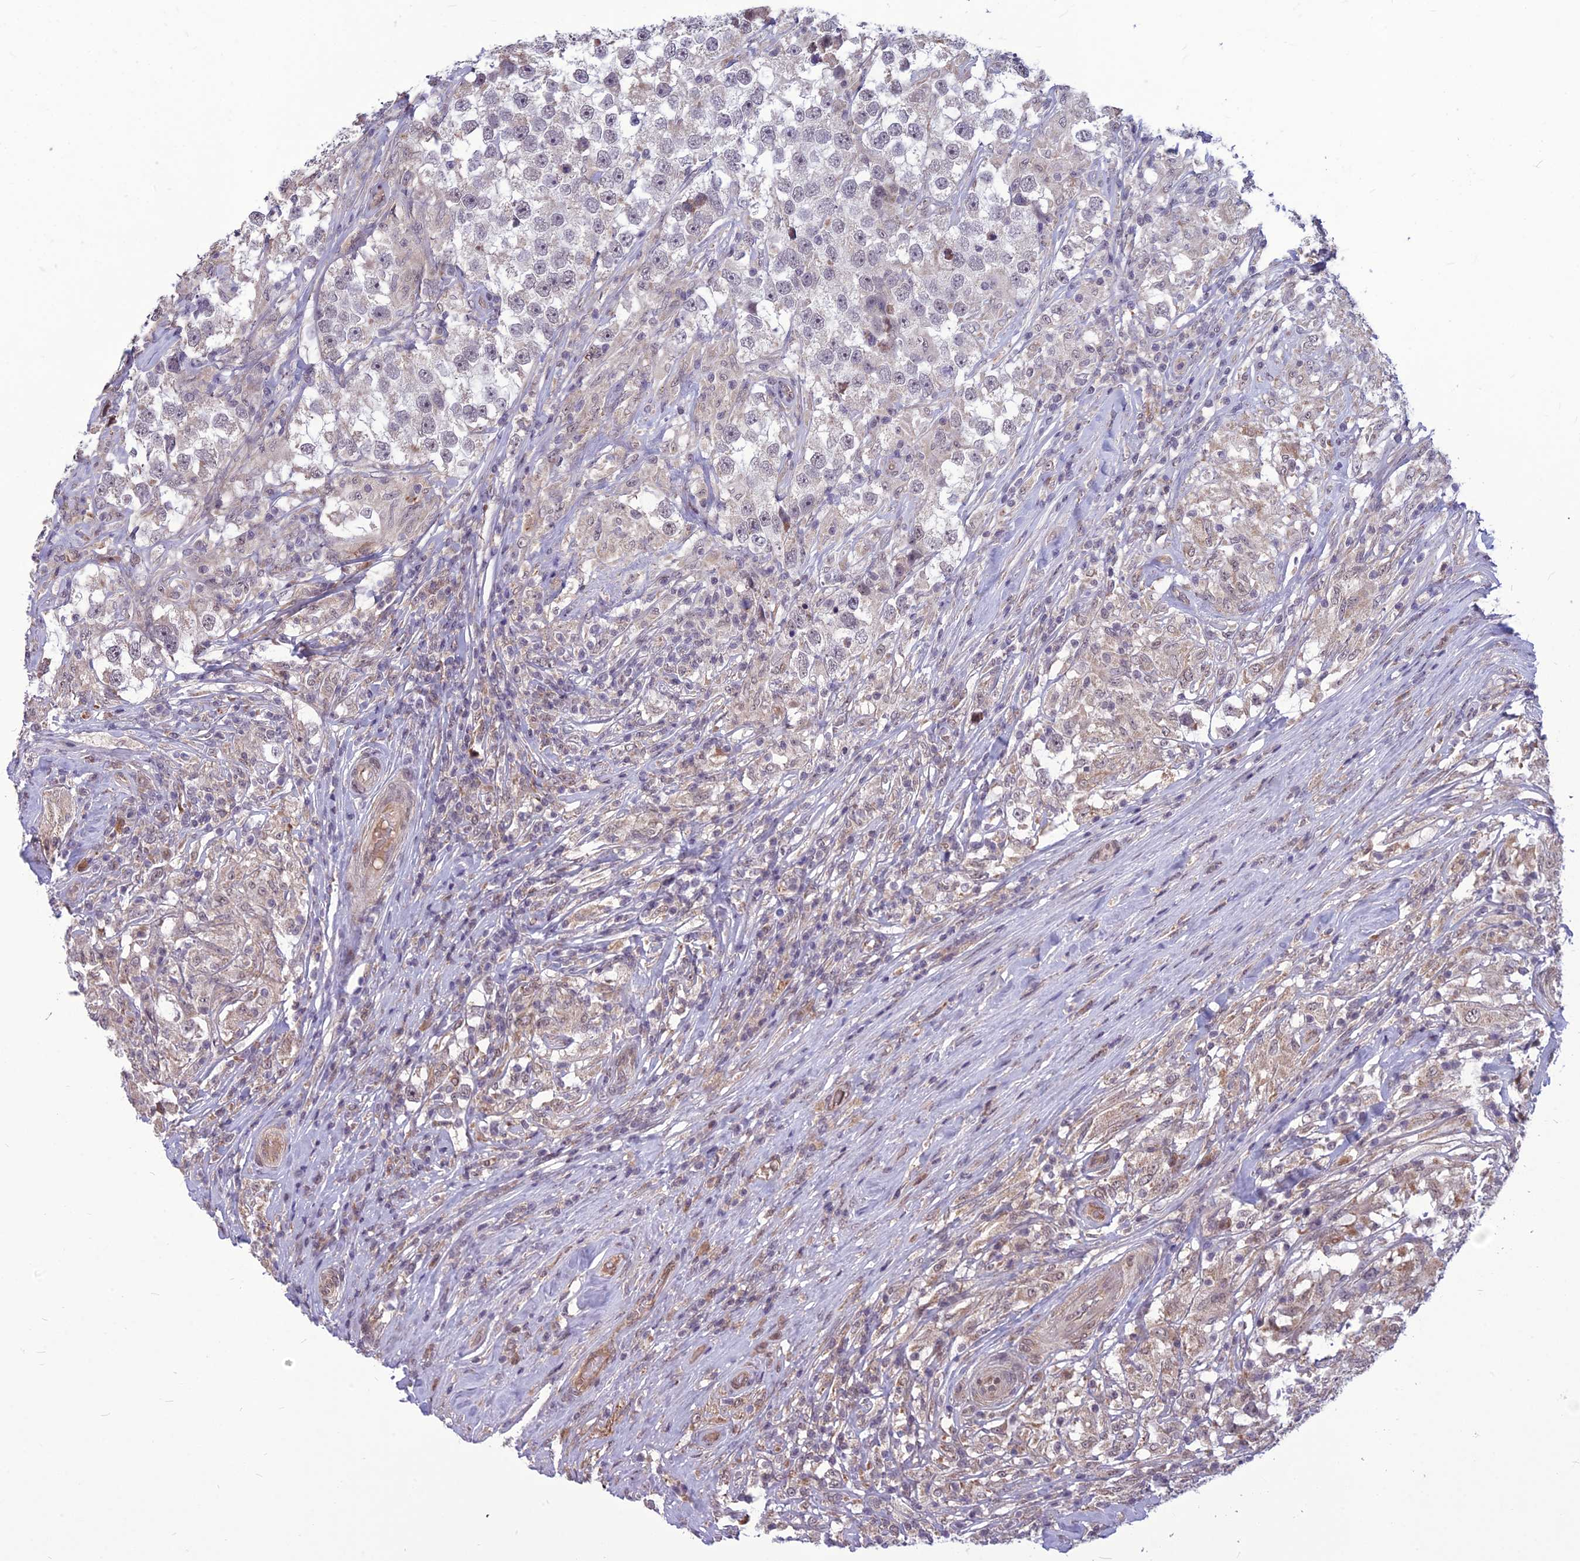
{"staining": {"intensity": "weak", "quantity": "<25%", "location": "cytoplasmic/membranous"}, "tissue": "testis cancer", "cell_type": "Tumor cells", "image_type": "cancer", "snomed": [{"axis": "morphology", "description": "Seminoma, NOS"}, {"axis": "topography", "description": "Testis"}], "caption": "The histopathology image exhibits no significant positivity in tumor cells of testis cancer (seminoma). (IHC, brightfield microscopy, high magnification).", "gene": "FBRS", "patient": {"sex": "male", "age": 46}}